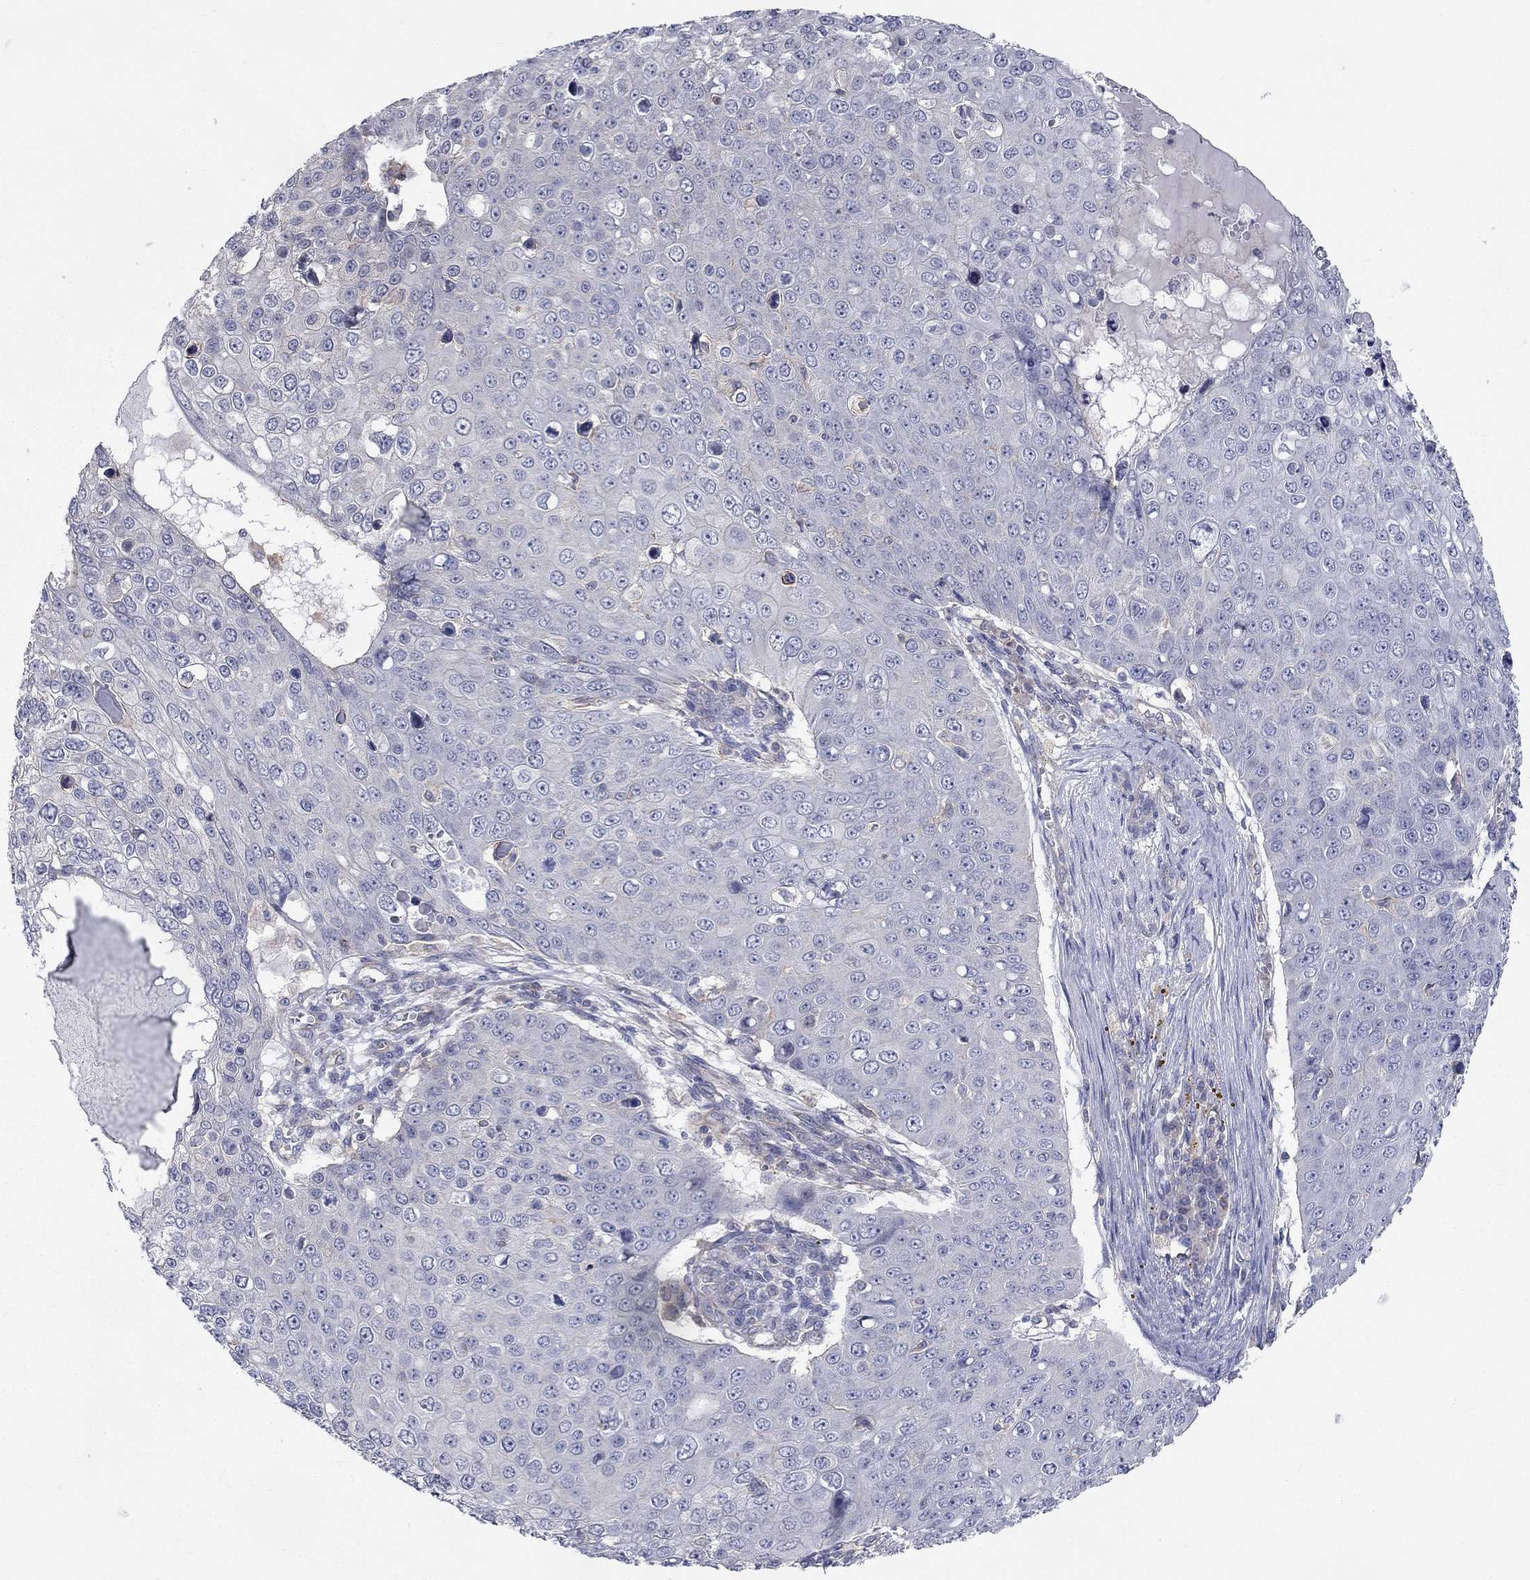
{"staining": {"intensity": "negative", "quantity": "none", "location": "none"}, "tissue": "skin cancer", "cell_type": "Tumor cells", "image_type": "cancer", "snomed": [{"axis": "morphology", "description": "Squamous cell carcinoma, NOS"}, {"axis": "topography", "description": "Skin"}], "caption": "High power microscopy image of an IHC micrograph of skin cancer (squamous cell carcinoma), revealing no significant staining in tumor cells.", "gene": "PCDHGA10", "patient": {"sex": "male", "age": 71}}